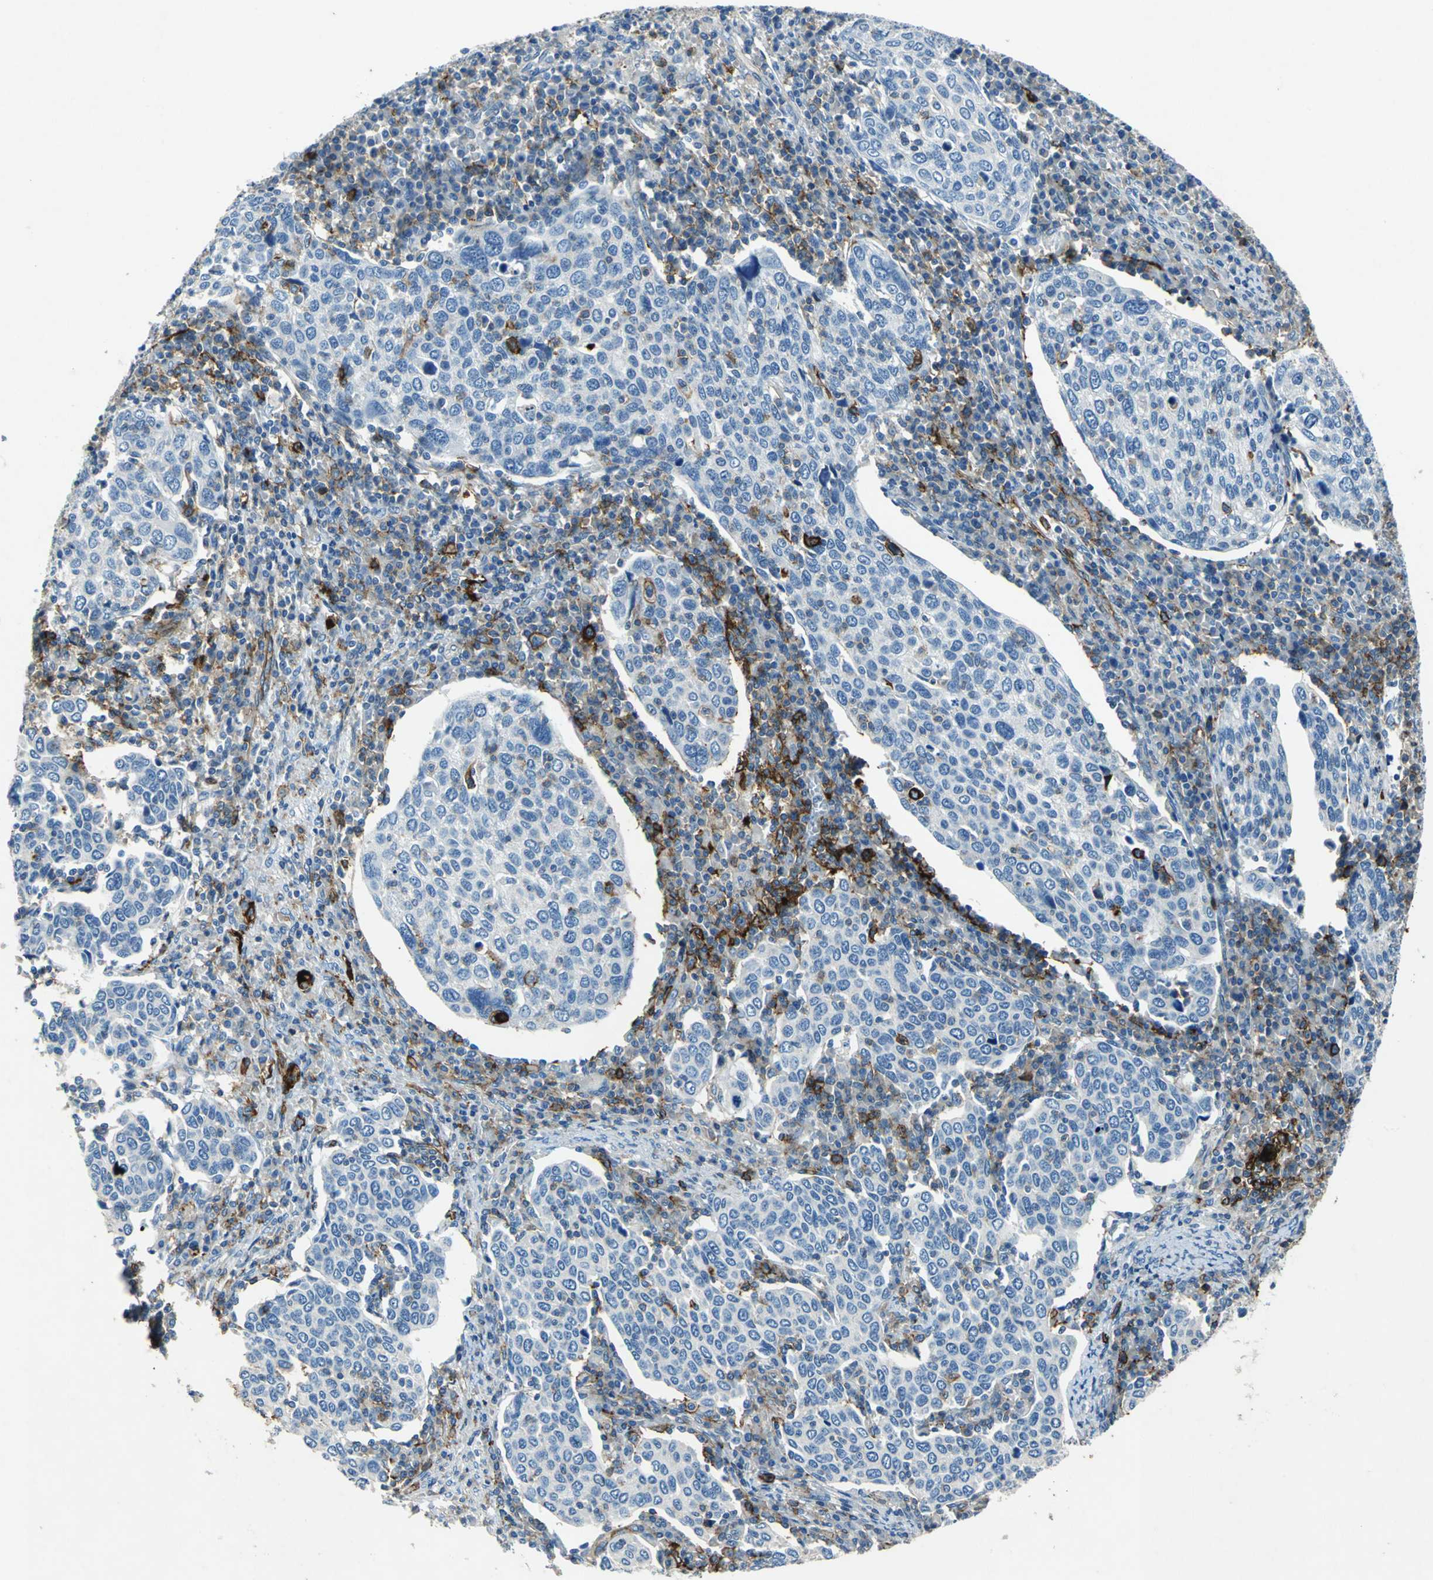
{"staining": {"intensity": "negative", "quantity": "none", "location": "none"}, "tissue": "cervical cancer", "cell_type": "Tumor cells", "image_type": "cancer", "snomed": [{"axis": "morphology", "description": "Squamous cell carcinoma, NOS"}, {"axis": "topography", "description": "Cervix"}], "caption": "High power microscopy micrograph of an IHC micrograph of squamous cell carcinoma (cervical), revealing no significant positivity in tumor cells.", "gene": "RPS13", "patient": {"sex": "female", "age": 40}}